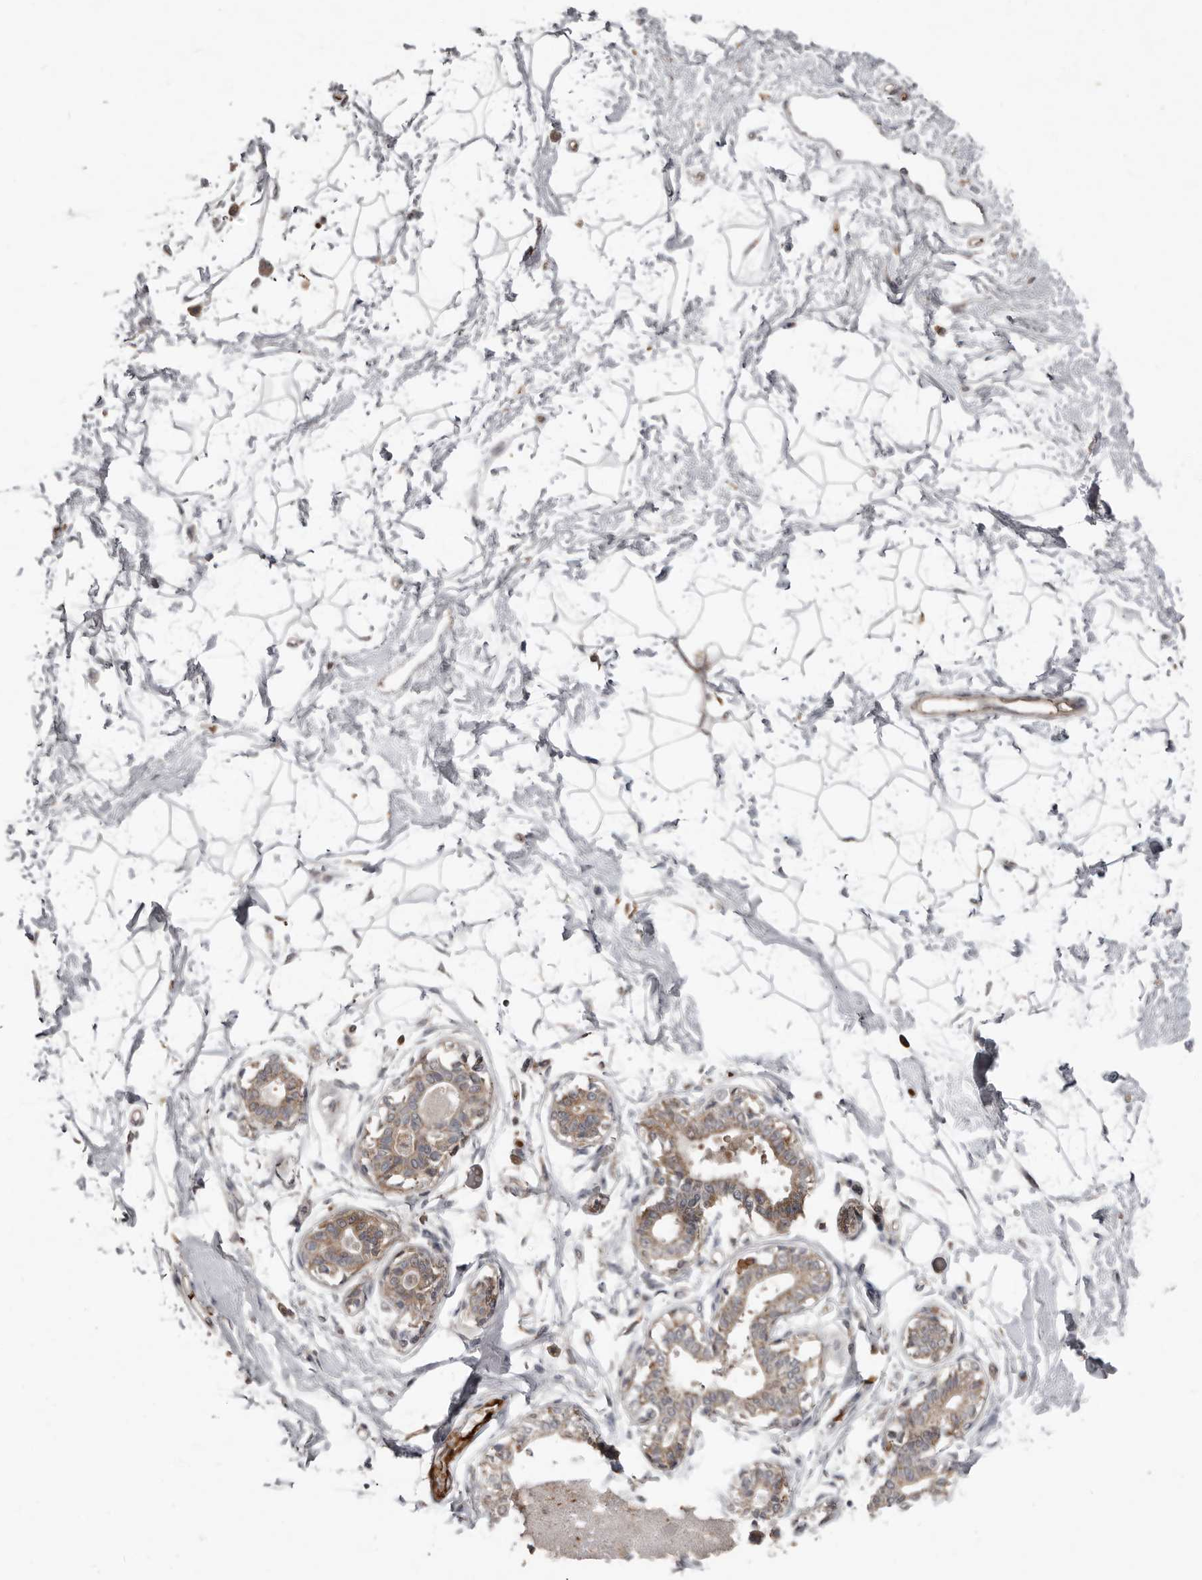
{"staining": {"intensity": "negative", "quantity": "none", "location": "none"}, "tissue": "breast", "cell_type": "Adipocytes", "image_type": "normal", "snomed": [{"axis": "morphology", "description": "Normal tissue, NOS"}, {"axis": "topography", "description": "Breast"}], "caption": "Adipocytes are negative for brown protein staining in unremarkable breast. (DAB (3,3'-diaminobenzidine) immunohistochemistry (IHC), high magnification).", "gene": "FBXO31", "patient": {"sex": "female", "age": 45}}